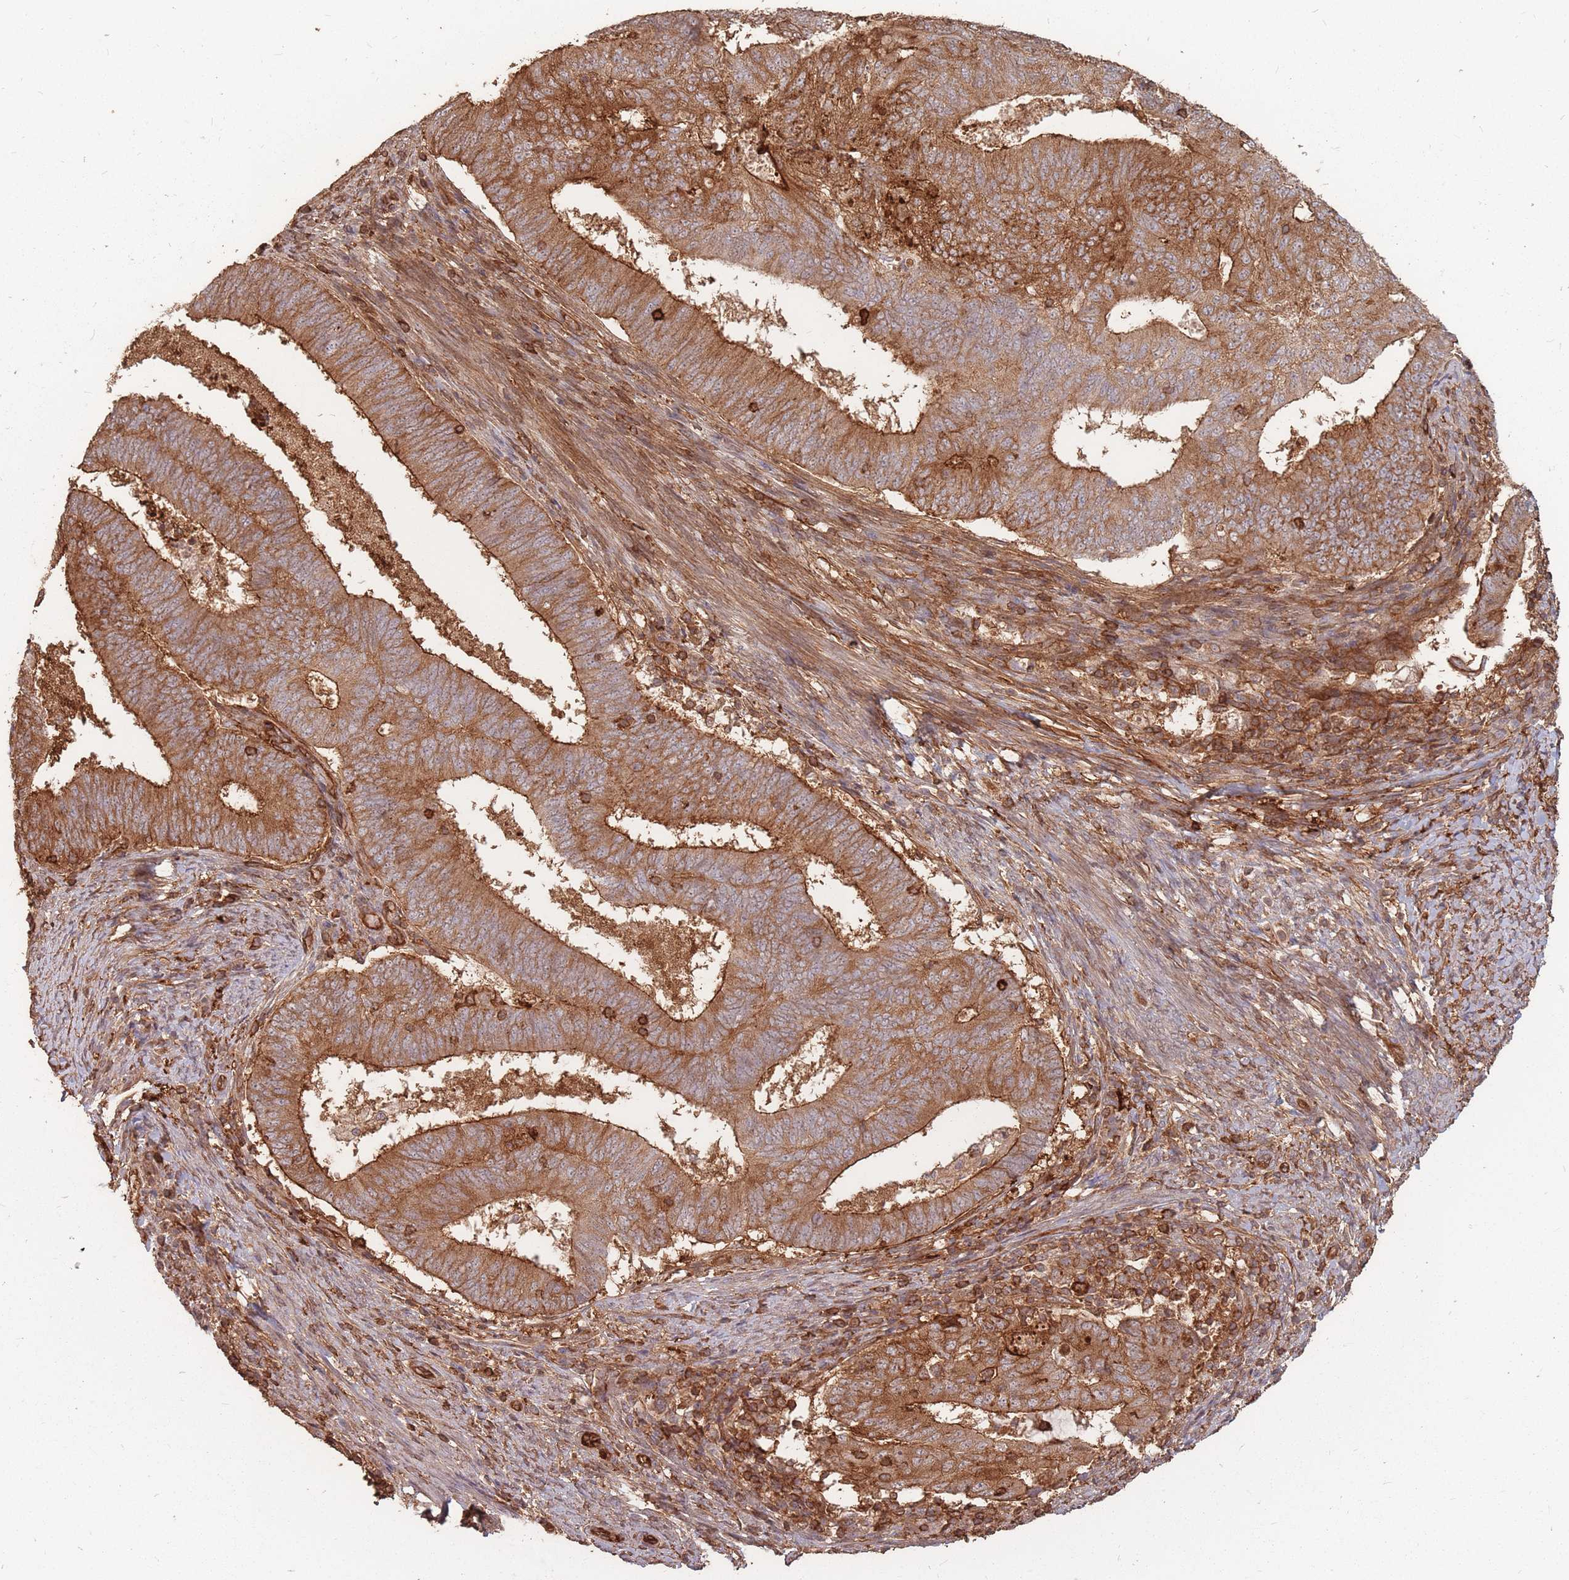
{"staining": {"intensity": "strong", "quantity": ">75%", "location": "cytoplasmic/membranous"}, "tissue": "endometrial cancer", "cell_type": "Tumor cells", "image_type": "cancer", "snomed": [{"axis": "morphology", "description": "Adenocarcinoma, NOS"}, {"axis": "topography", "description": "Endometrium"}], "caption": "Human endometrial adenocarcinoma stained with a protein marker demonstrates strong staining in tumor cells.", "gene": "PLS3", "patient": {"sex": "female", "age": 70}}